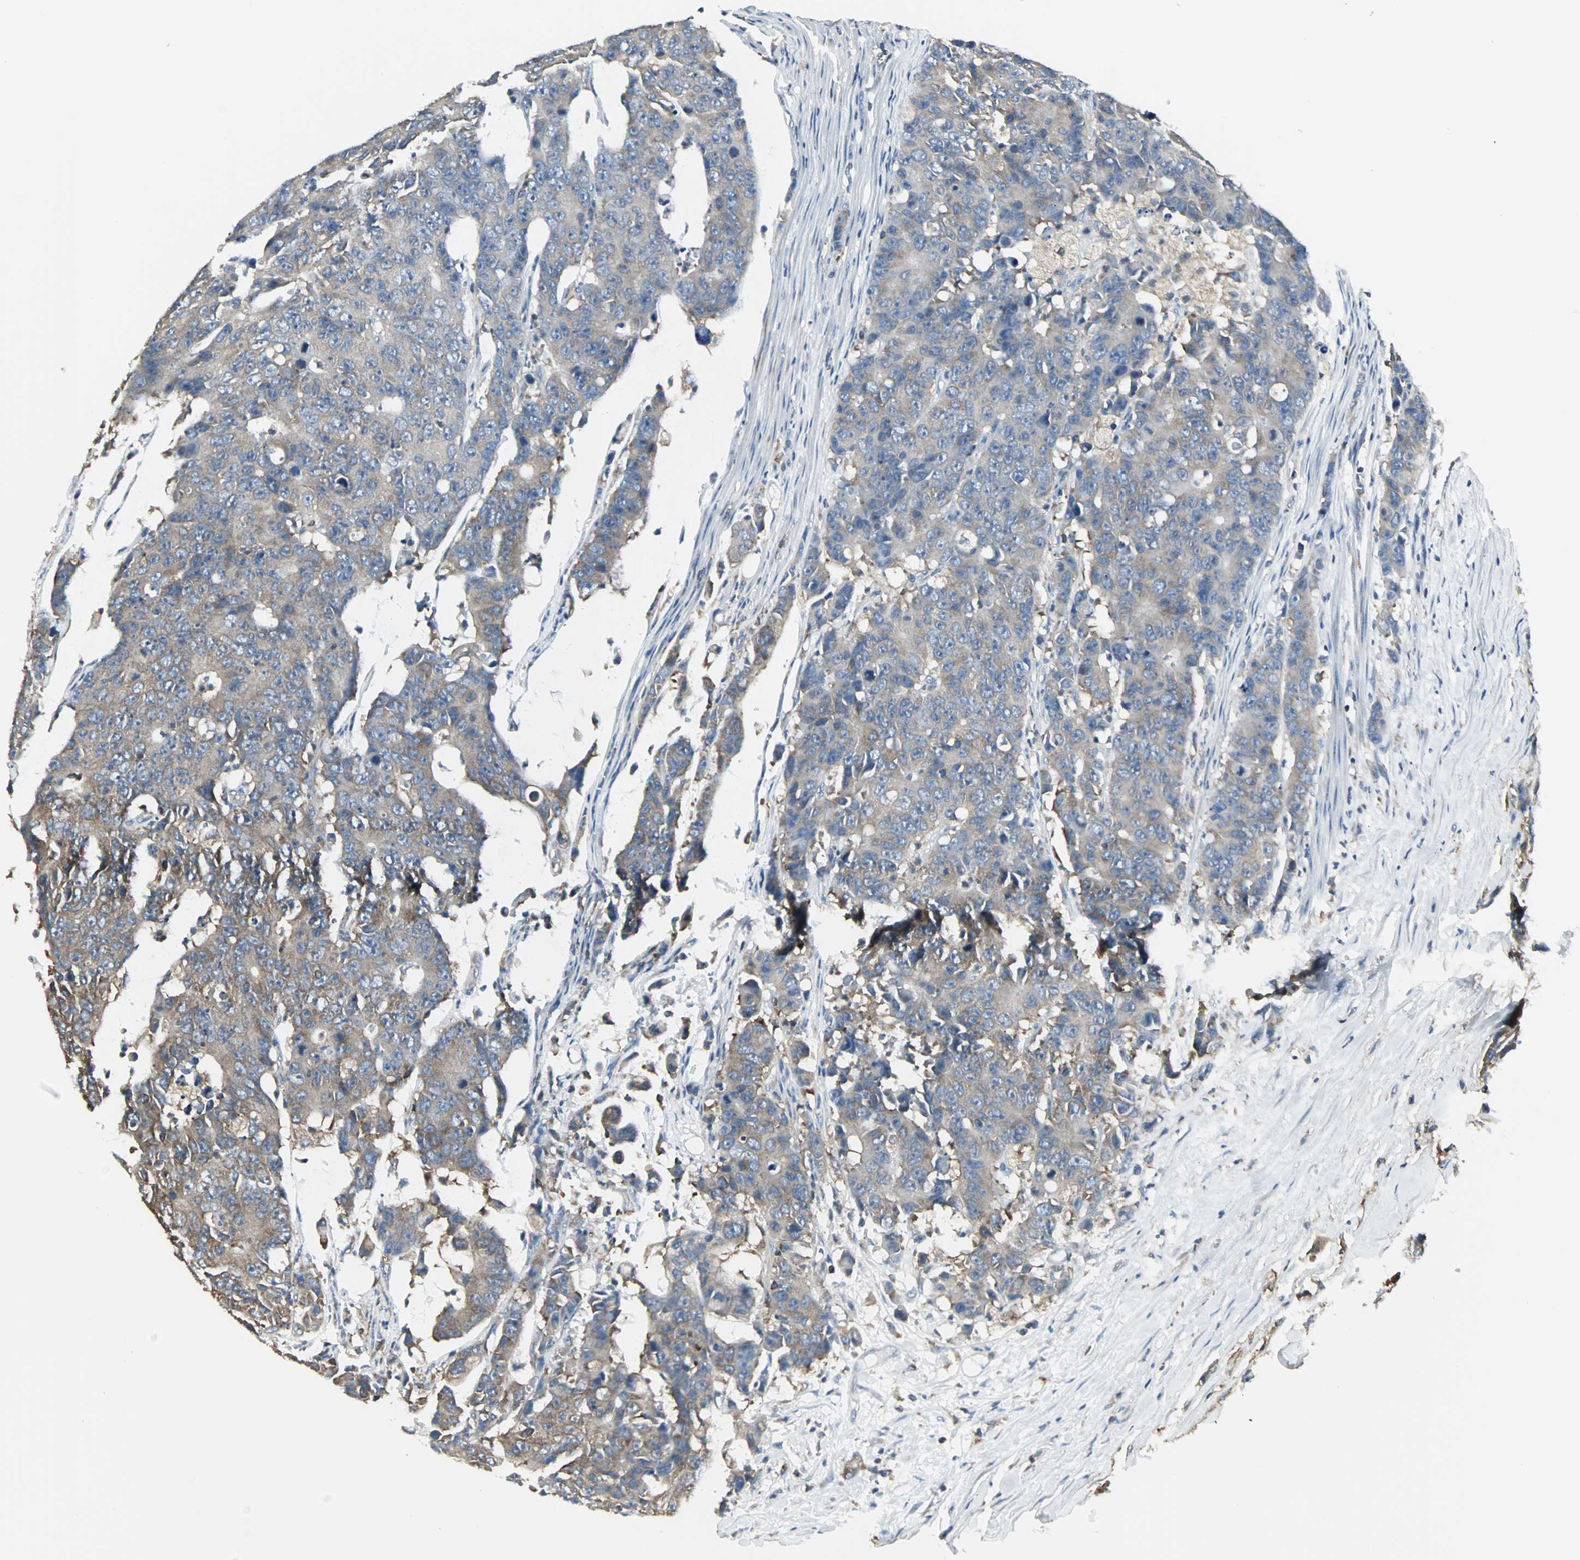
{"staining": {"intensity": "moderate", "quantity": ">75%", "location": "cytoplasmic/membranous"}, "tissue": "colorectal cancer", "cell_type": "Tumor cells", "image_type": "cancer", "snomed": [{"axis": "morphology", "description": "Adenocarcinoma, NOS"}, {"axis": "topography", "description": "Colon"}], "caption": "This micrograph demonstrates immunohistochemistry staining of colorectal cancer, with medium moderate cytoplasmic/membranous staining in about >75% of tumor cells.", "gene": "LRRFIP1", "patient": {"sex": "female", "age": 86}}